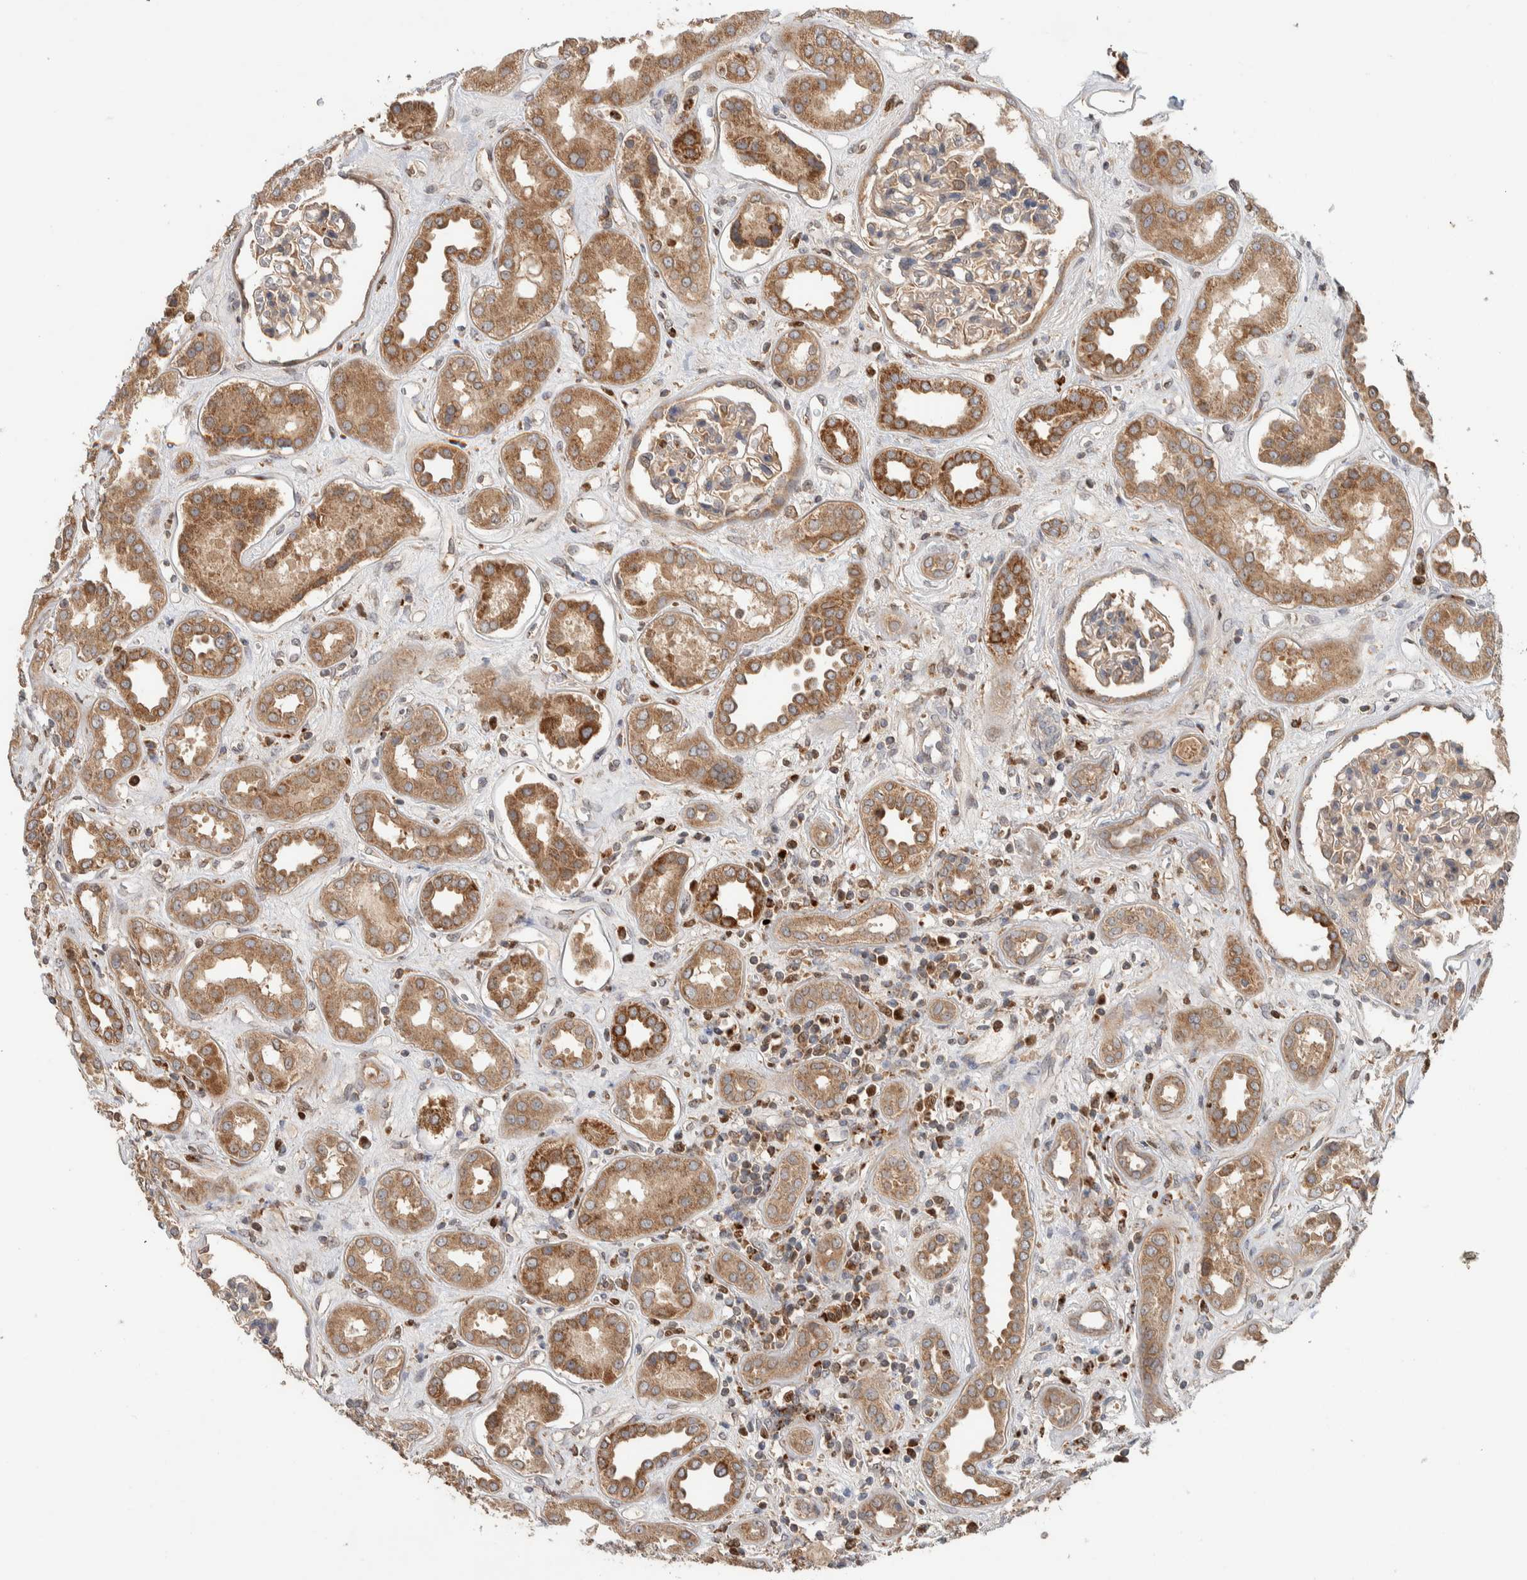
{"staining": {"intensity": "weak", "quantity": ">75%", "location": "cytoplasmic/membranous"}, "tissue": "kidney", "cell_type": "Cells in glomeruli", "image_type": "normal", "snomed": [{"axis": "morphology", "description": "Normal tissue, NOS"}, {"axis": "topography", "description": "Kidney"}], "caption": "Kidney stained for a protein demonstrates weak cytoplasmic/membranous positivity in cells in glomeruli. (IHC, brightfield microscopy, high magnification).", "gene": "VPS53", "patient": {"sex": "male", "age": 59}}